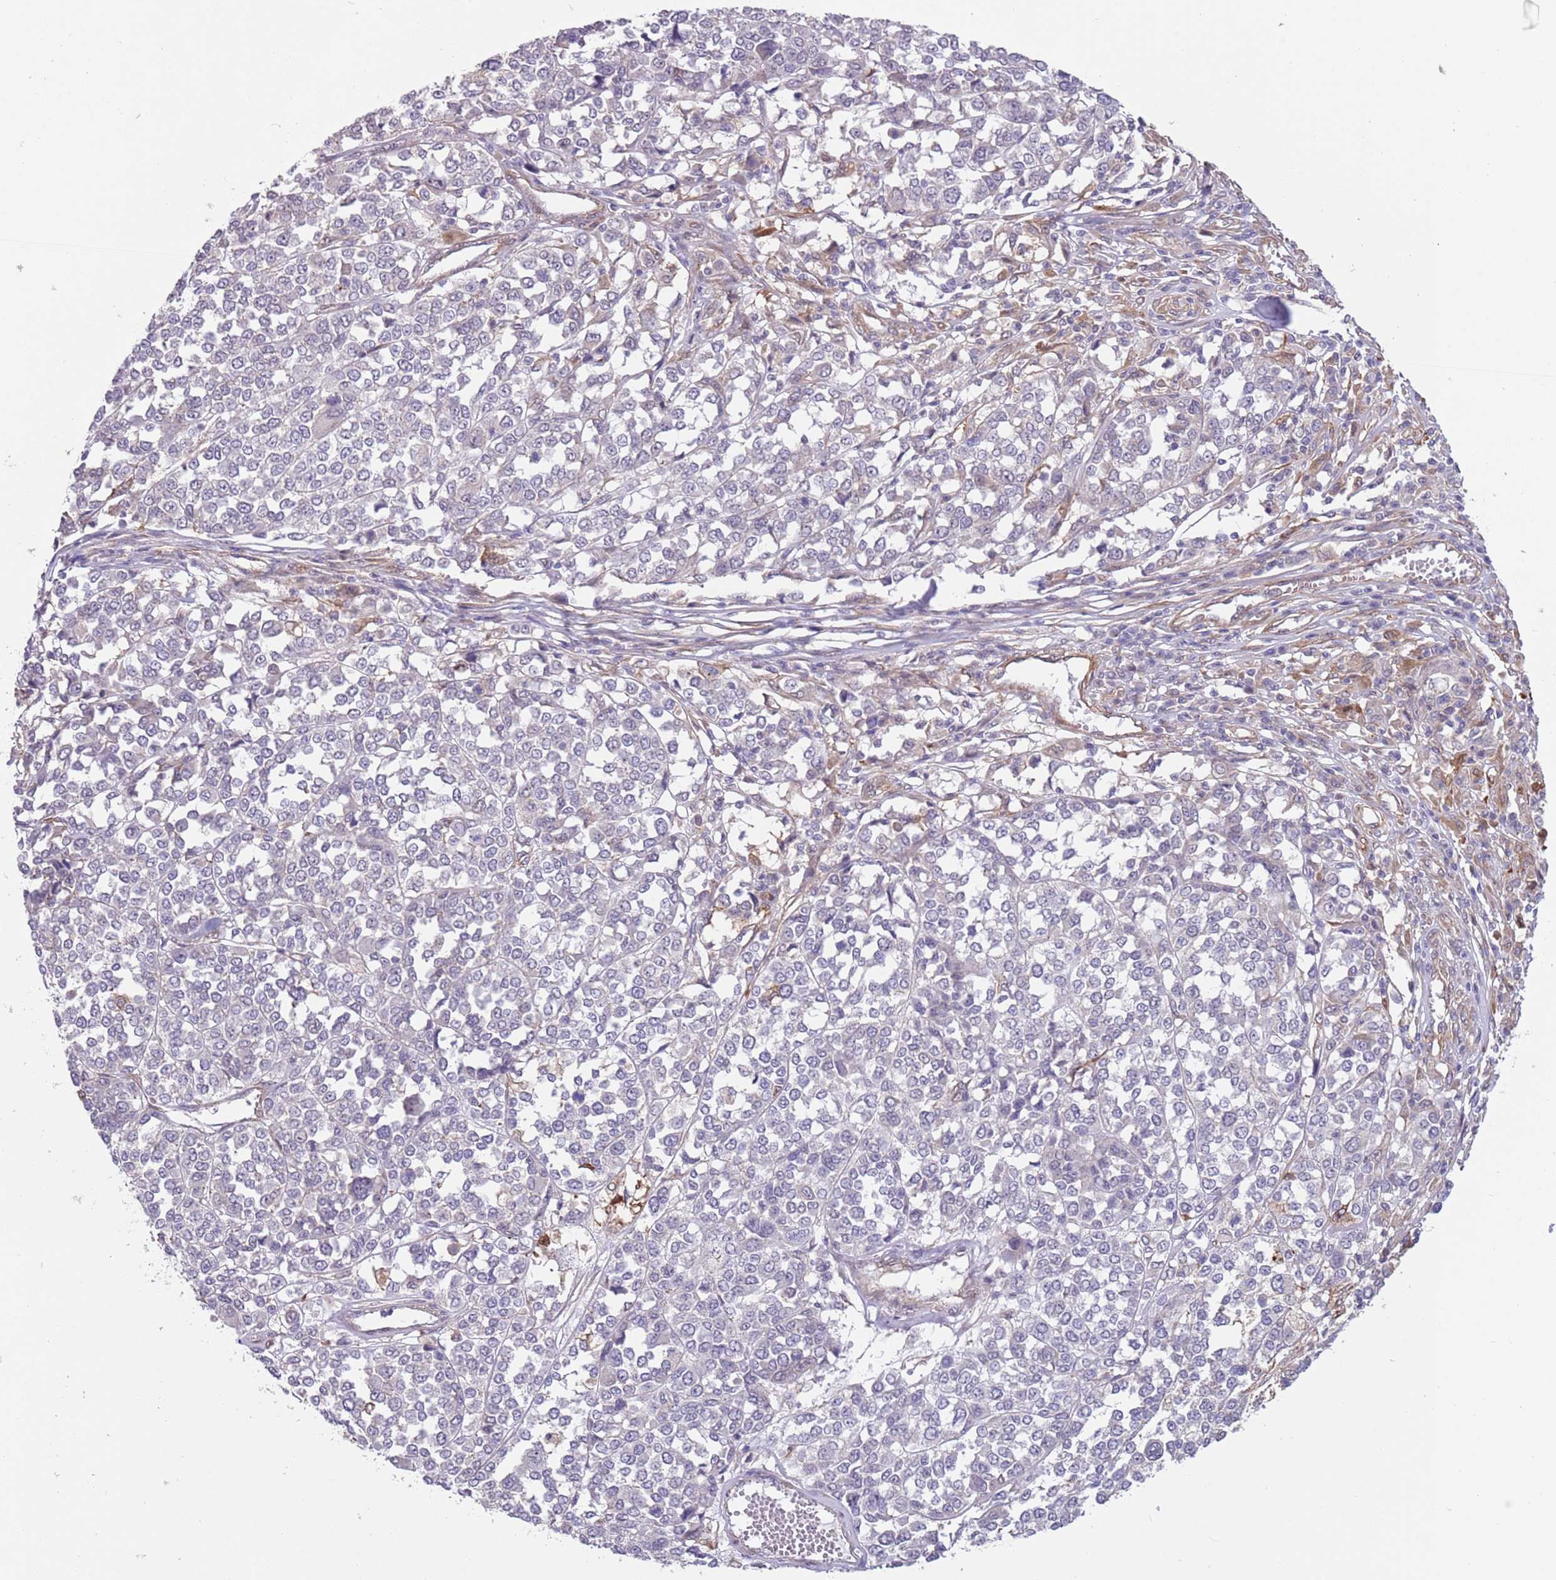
{"staining": {"intensity": "negative", "quantity": "none", "location": "none"}, "tissue": "melanoma", "cell_type": "Tumor cells", "image_type": "cancer", "snomed": [{"axis": "morphology", "description": "Malignant melanoma, Metastatic site"}, {"axis": "topography", "description": "Lymph node"}], "caption": "IHC of human melanoma exhibits no staining in tumor cells.", "gene": "CREBZF", "patient": {"sex": "male", "age": 44}}